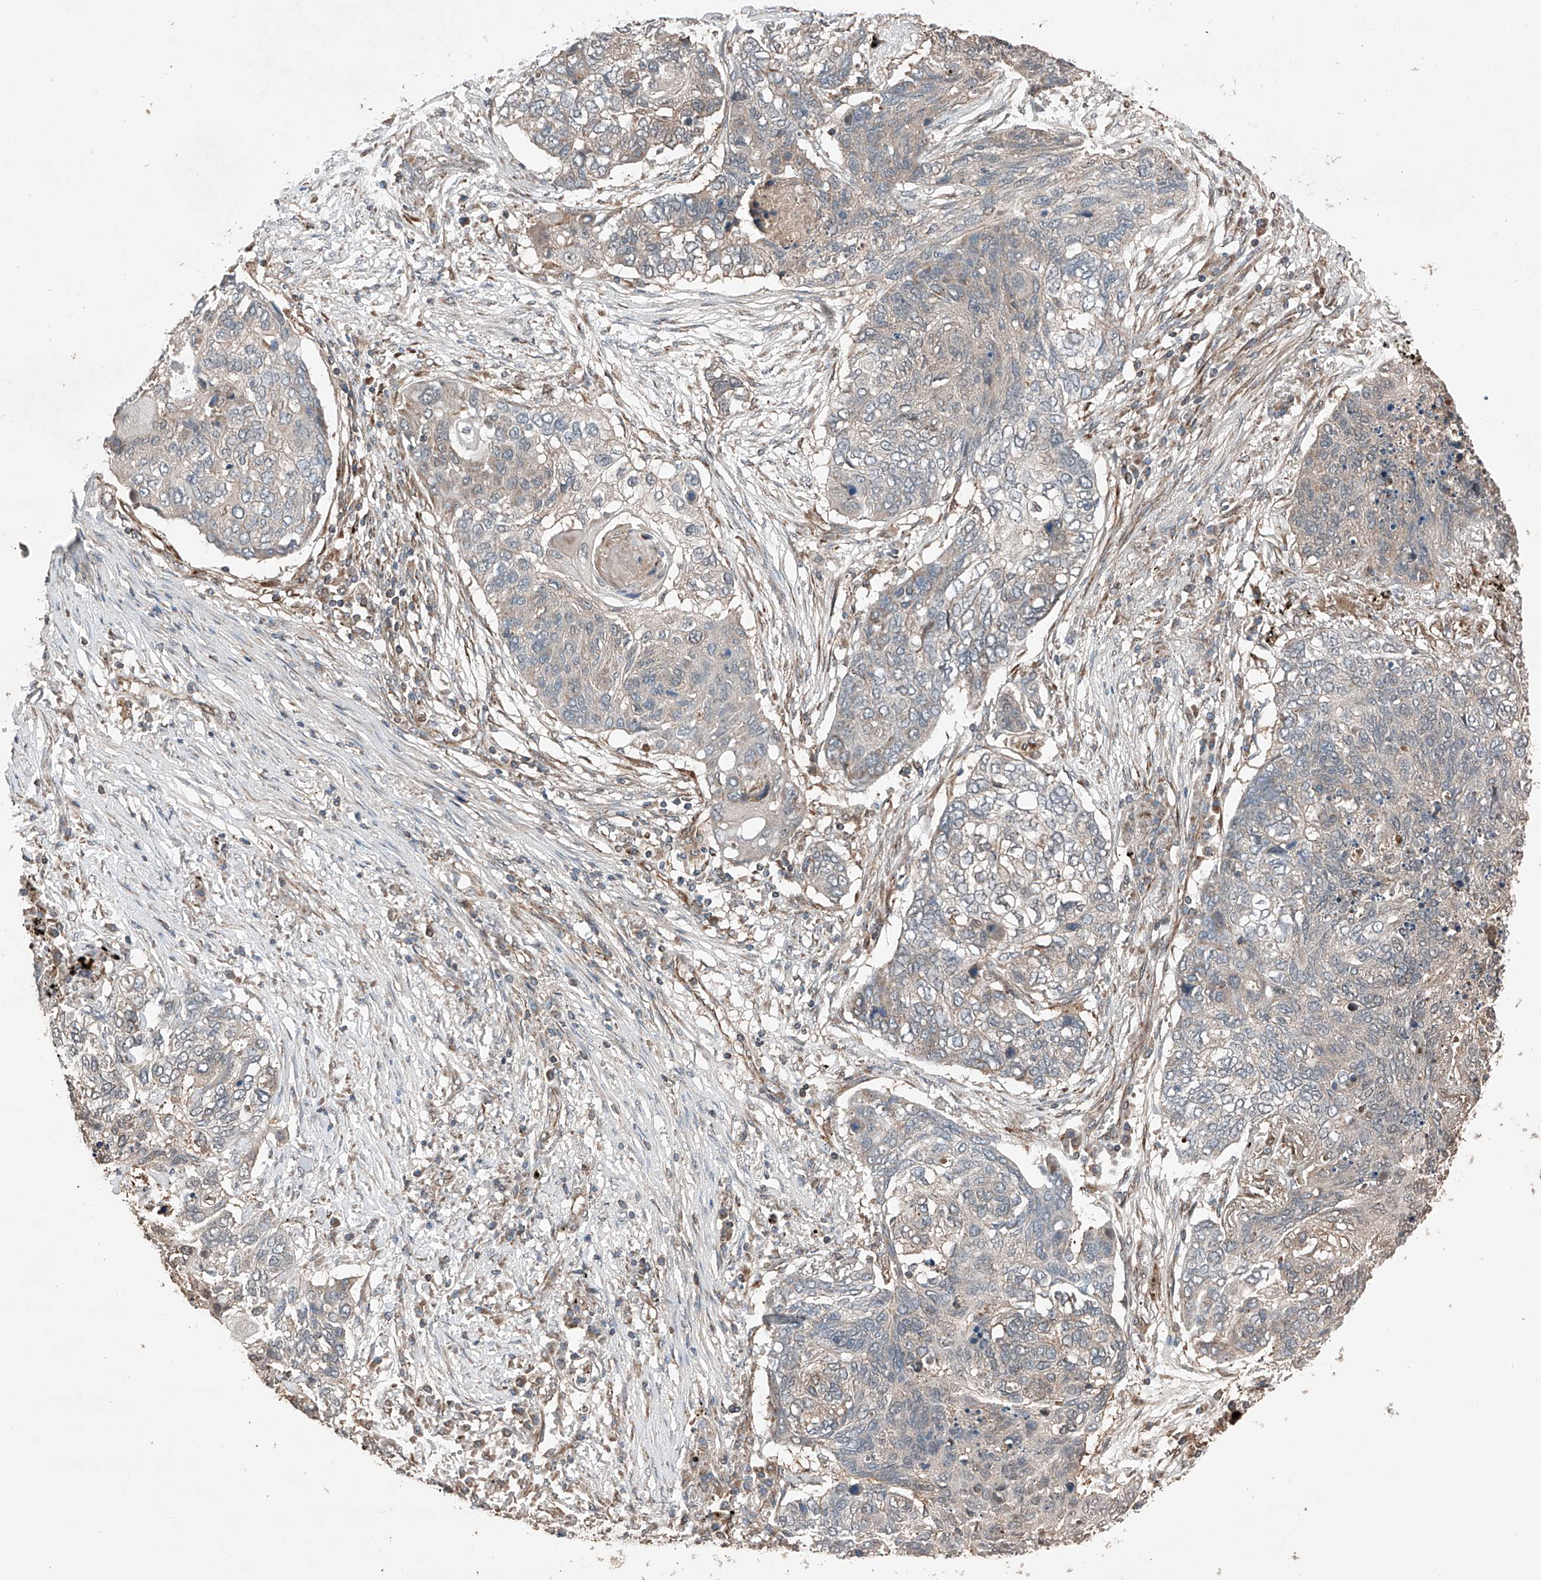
{"staining": {"intensity": "negative", "quantity": "none", "location": "none"}, "tissue": "lung cancer", "cell_type": "Tumor cells", "image_type": "cancer", "snomed": [{"axis": "morphology", "description": "Squamous cell carcinoma, NOS"}, {"axis": "topography", "description": "Lung"}], "caption": "Tumor cells are negative for protein expression in human lung cancer (squamous cell carcinoma).", "gene": "AP4B1", "patient": {"sex": "female", "age": 63}}